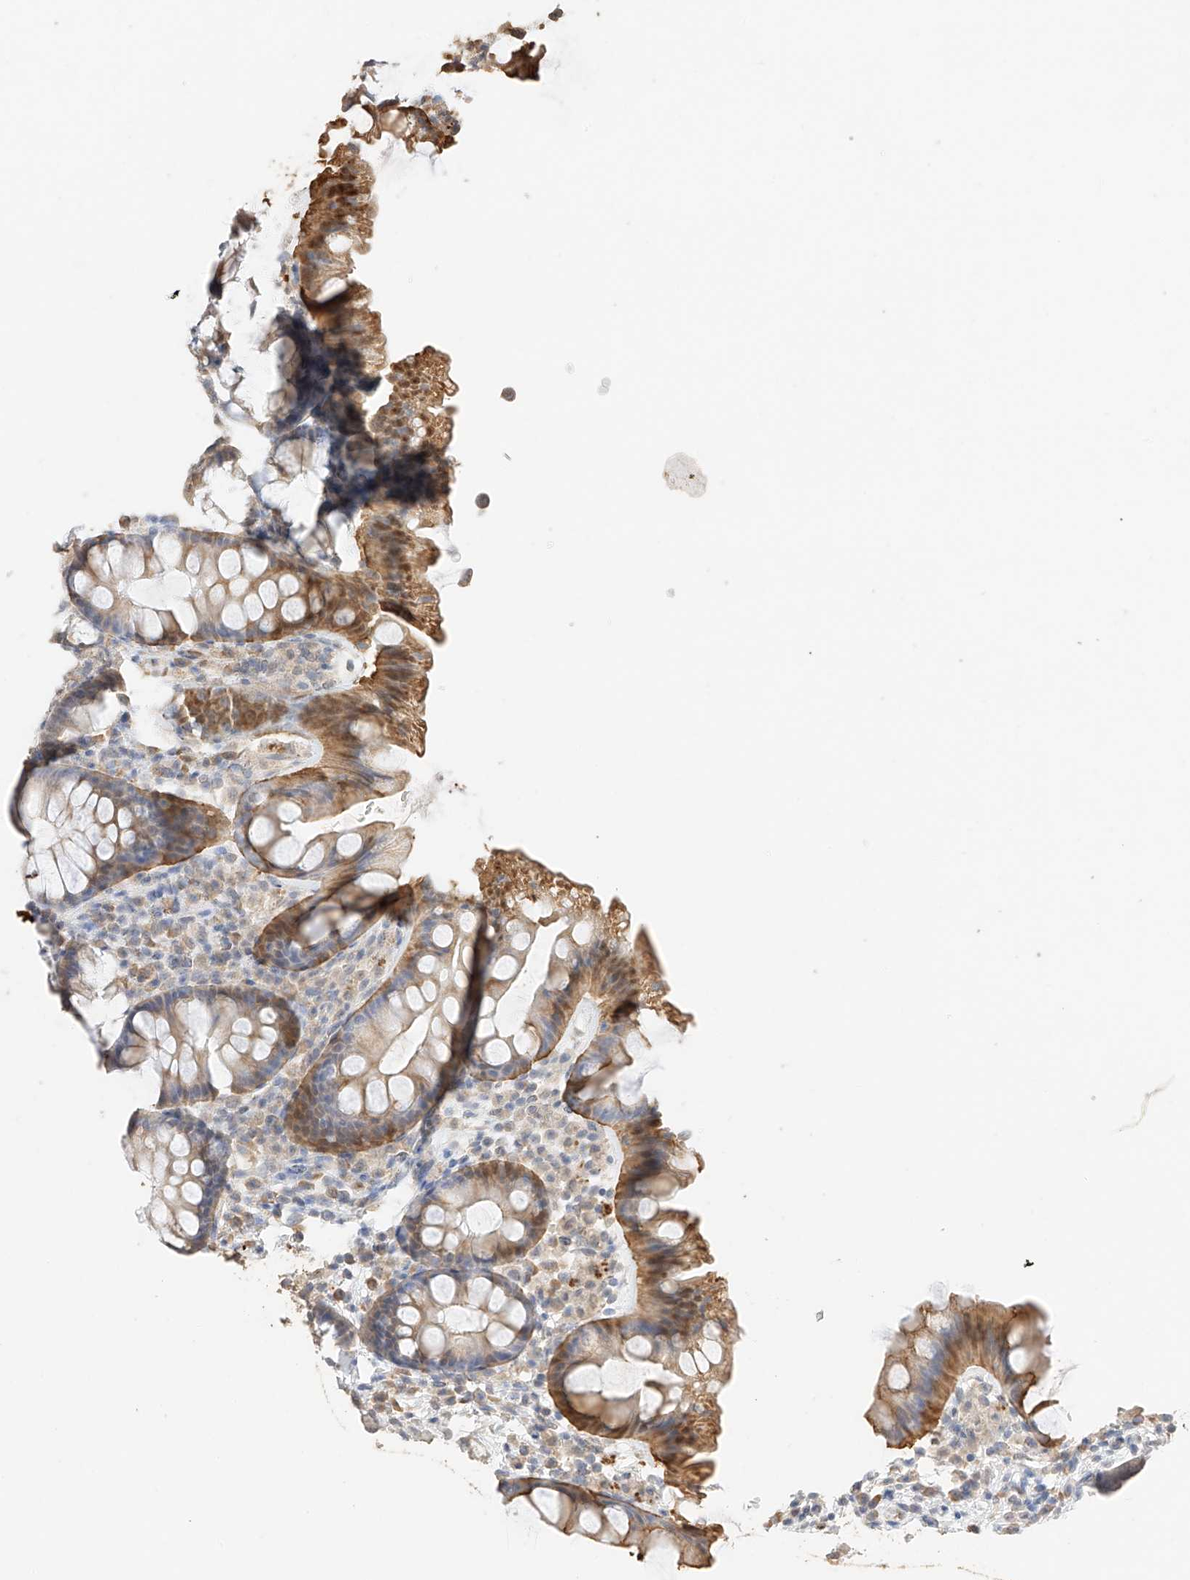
{"staining": {"intensity": "weak", "quantity": ">75%", "location": "cytoplasmic/membranous"}, "tissue": "colon", "cell_type": "Endothelial cells", "image_type": "normal", "snomed": [{"axis": "morphology", "description": "Normal tissue, NOS"}, {"axis": "topography", "description": "Colon"}], "caption": "This image shows benign colon stained with immunohistochemistry (IHC) to label a protein in brown. The cytoplasmic/membranous of endothelial cells show weak positivity for the protein. Nuclei are counter-stained blue.", "gene": "IL22RA2", "patient": {"sex": "female", "age": 62}}